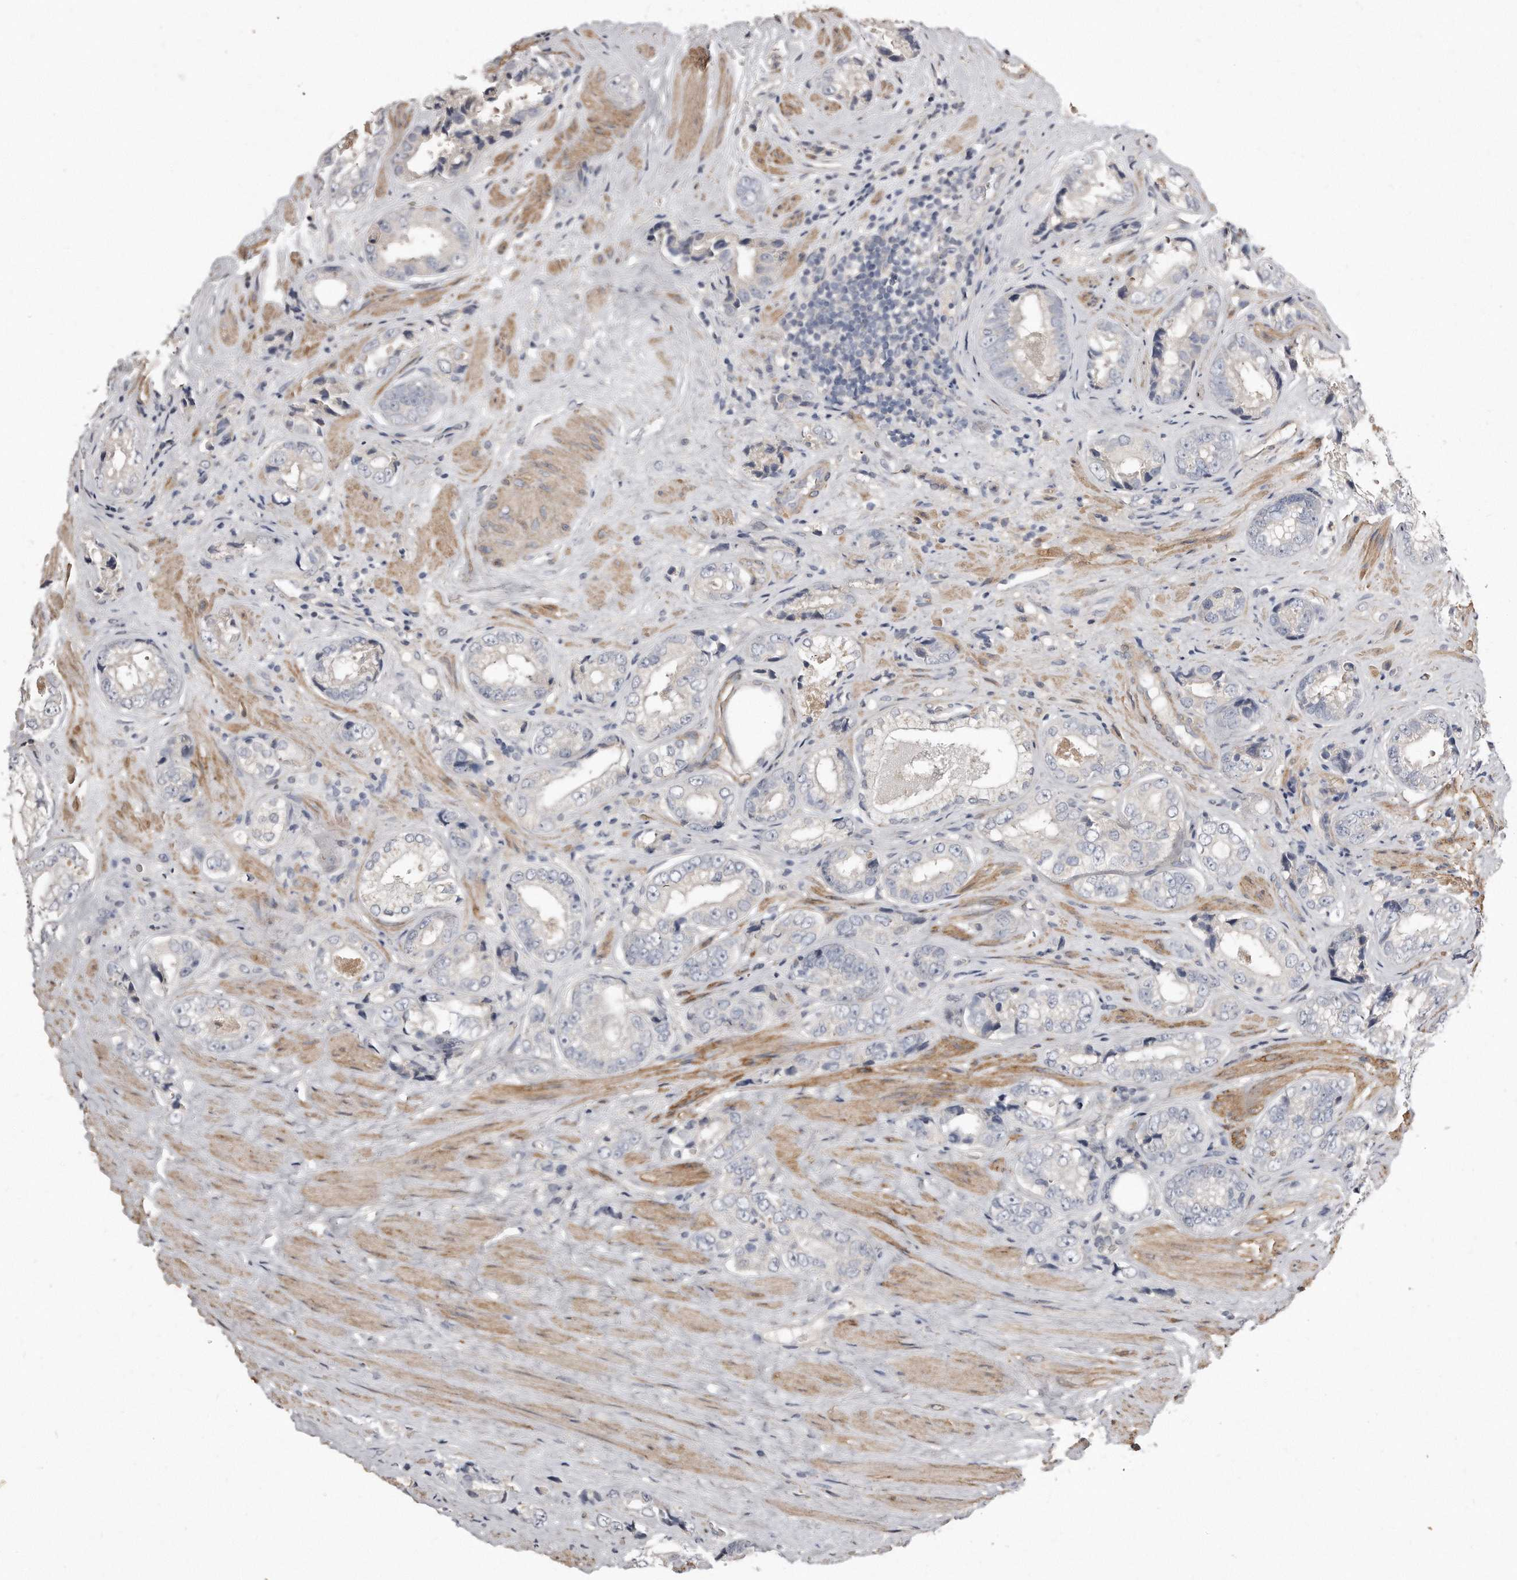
{"staining": {"intensity": "negative", "quantity": "none", "location": "none"}, "tissue": "prostate cancer", "cell_type": "Tumor cells", "image_type": "cancer", "snomed": [{"axis": "morphology", "description": "Adenocarcinoma, High grade"}, {"axis": "topography", "description": "Prostate"}], "caption": "Tumor cells are negative for protein expression in human prostate cancer.", "gene": "LMOD1", "patient": {"sex": "male", "age": 61}}